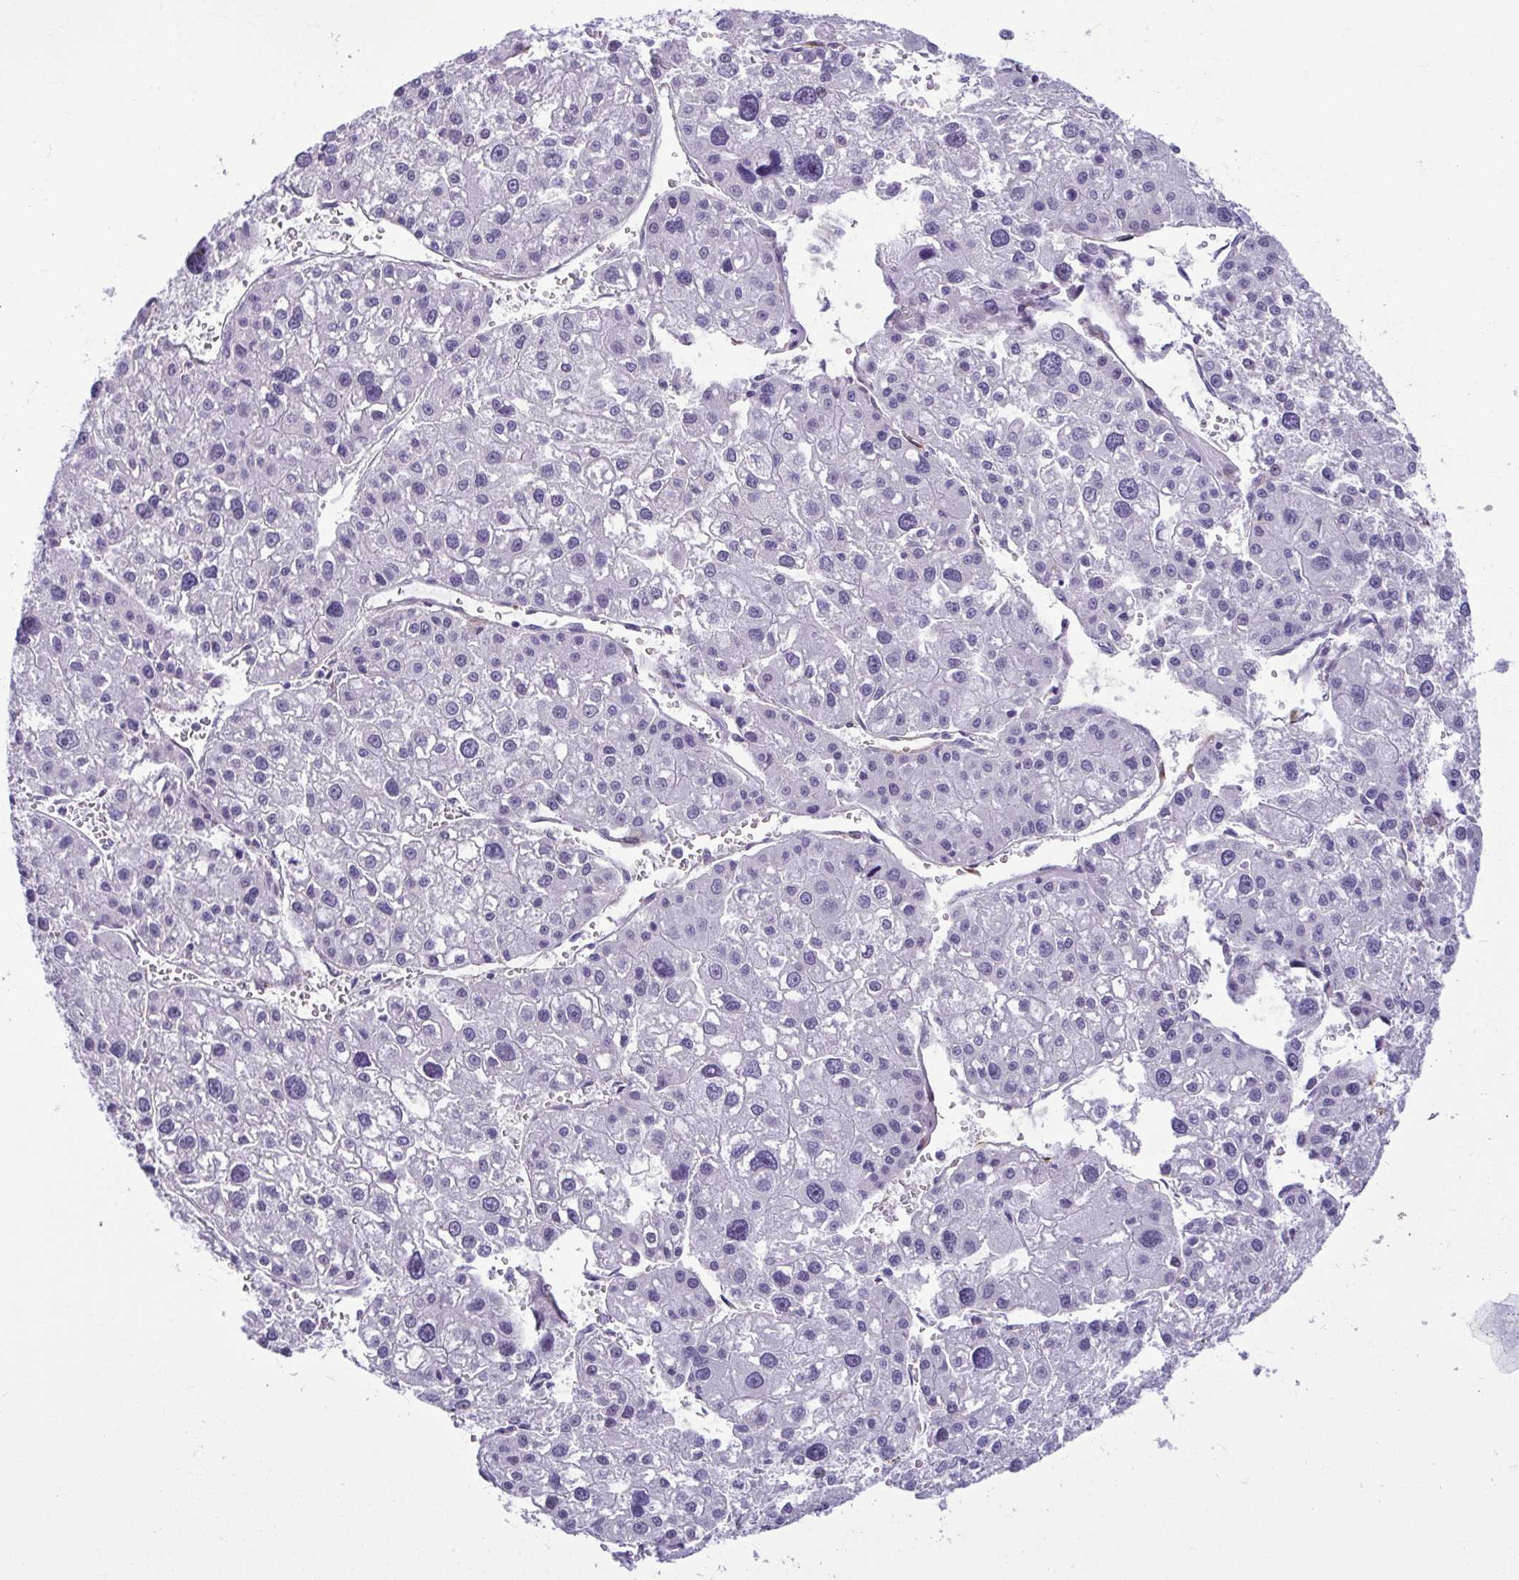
{"staining": {"intensity": "negative", "quantity": "none", "location": "none"}, "tissue": "liver cancer", "cell_type": "Tumor cells", "image_type": "cancer", "snomed": [{"axis": "morphology", "description": "Carcinoma, Hepatocellular, NOS"}, {"axis": "topography", "description": "Liver"}], "caption": "There is no significant expression in tumor cells of liver cancer (hepatocellular carcinoma).", "gene": "SERPINI1", "patient": {"sex": "male", "age": 73}}